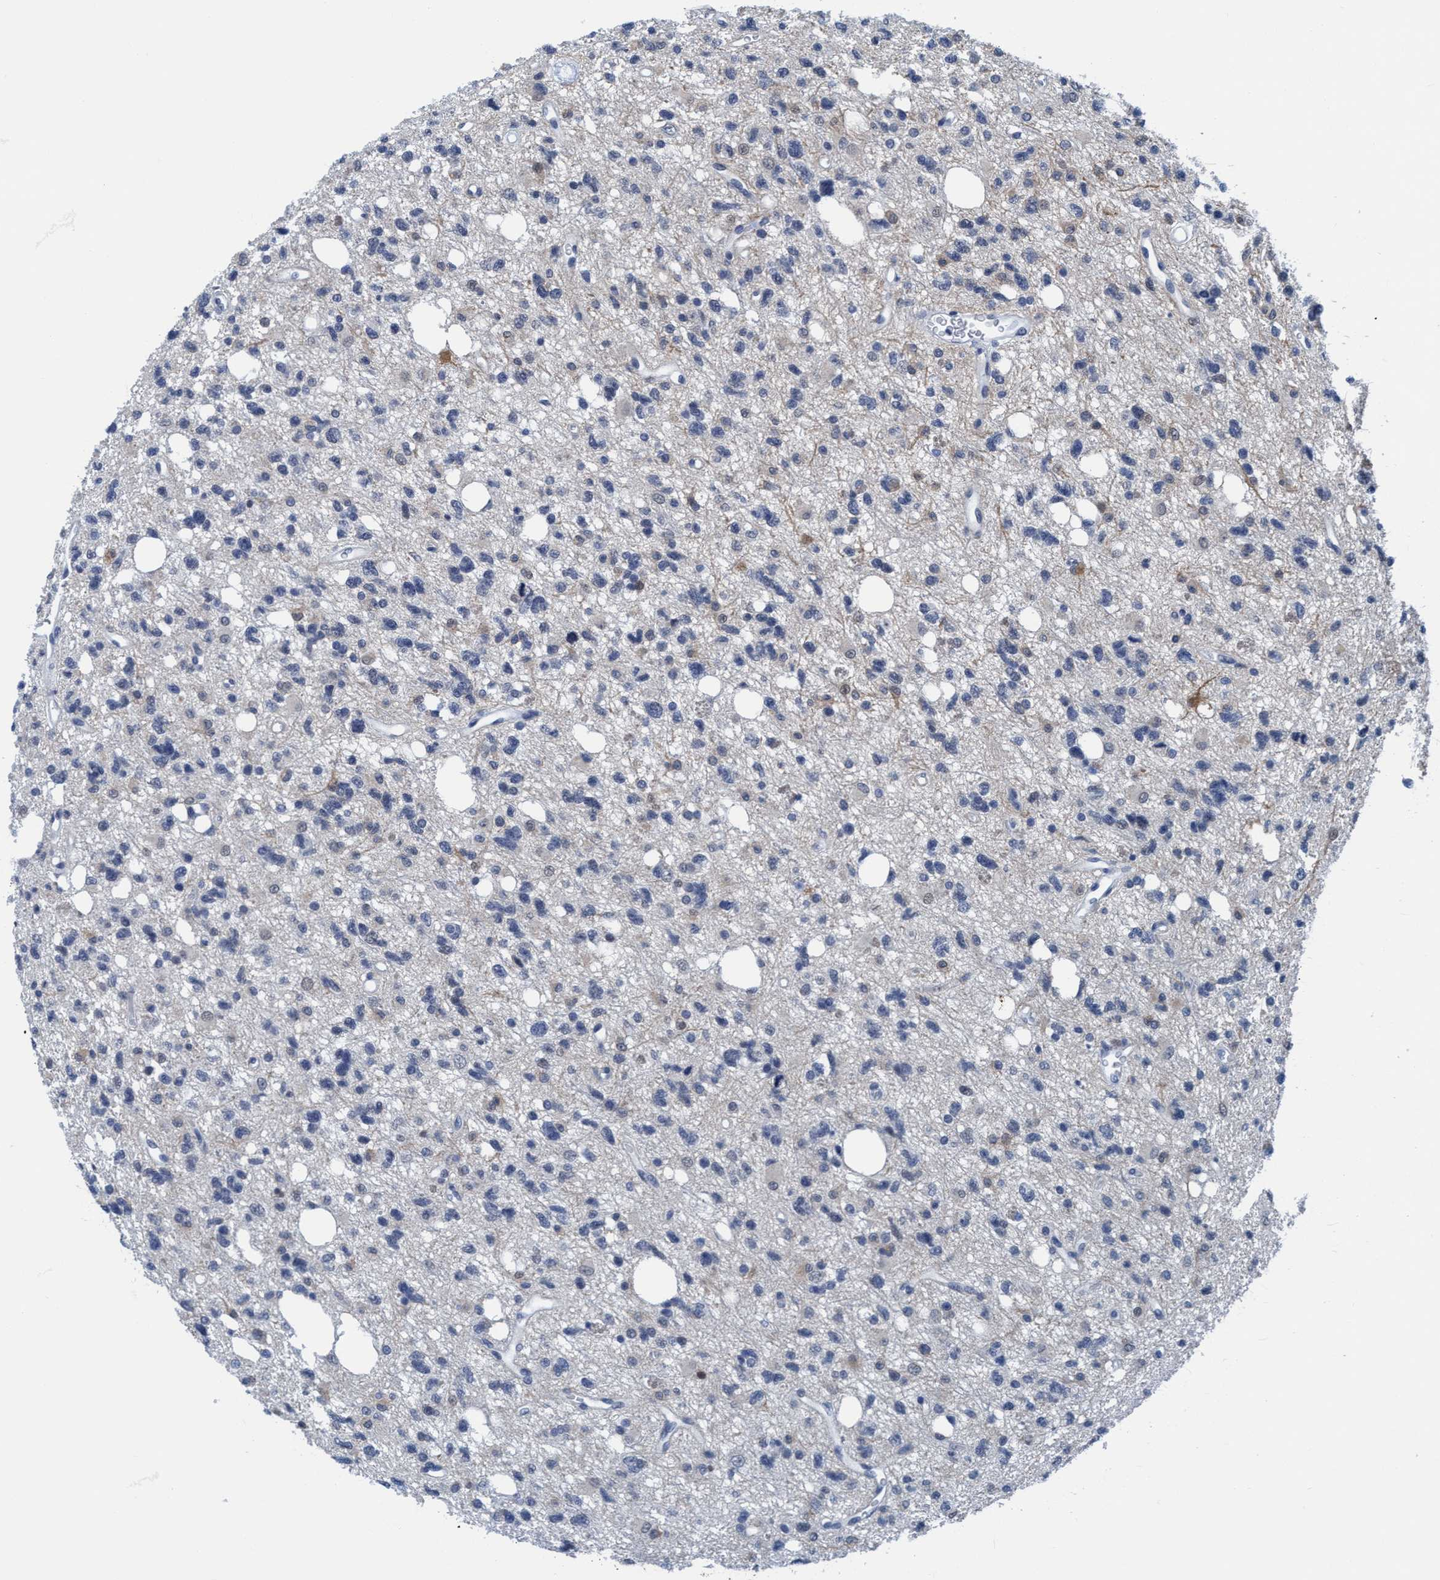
{"staining": {"intensity": "negative", "quantity": "none", "location": "none"}, "tissue": "glioma", "cell_type": "Tumor cells", "image_type": "cancer", "snomed": [{"axis": "morphology", "description": "Glioma, malignant, High grade"}, {"axis": "topography", "description": "Brain"}], "caption": "Protein analysis of glioma displays no significant positivity in tumor cells.", "gene": "DNAI1", "patient": {"sex": "female", "age": 62}}